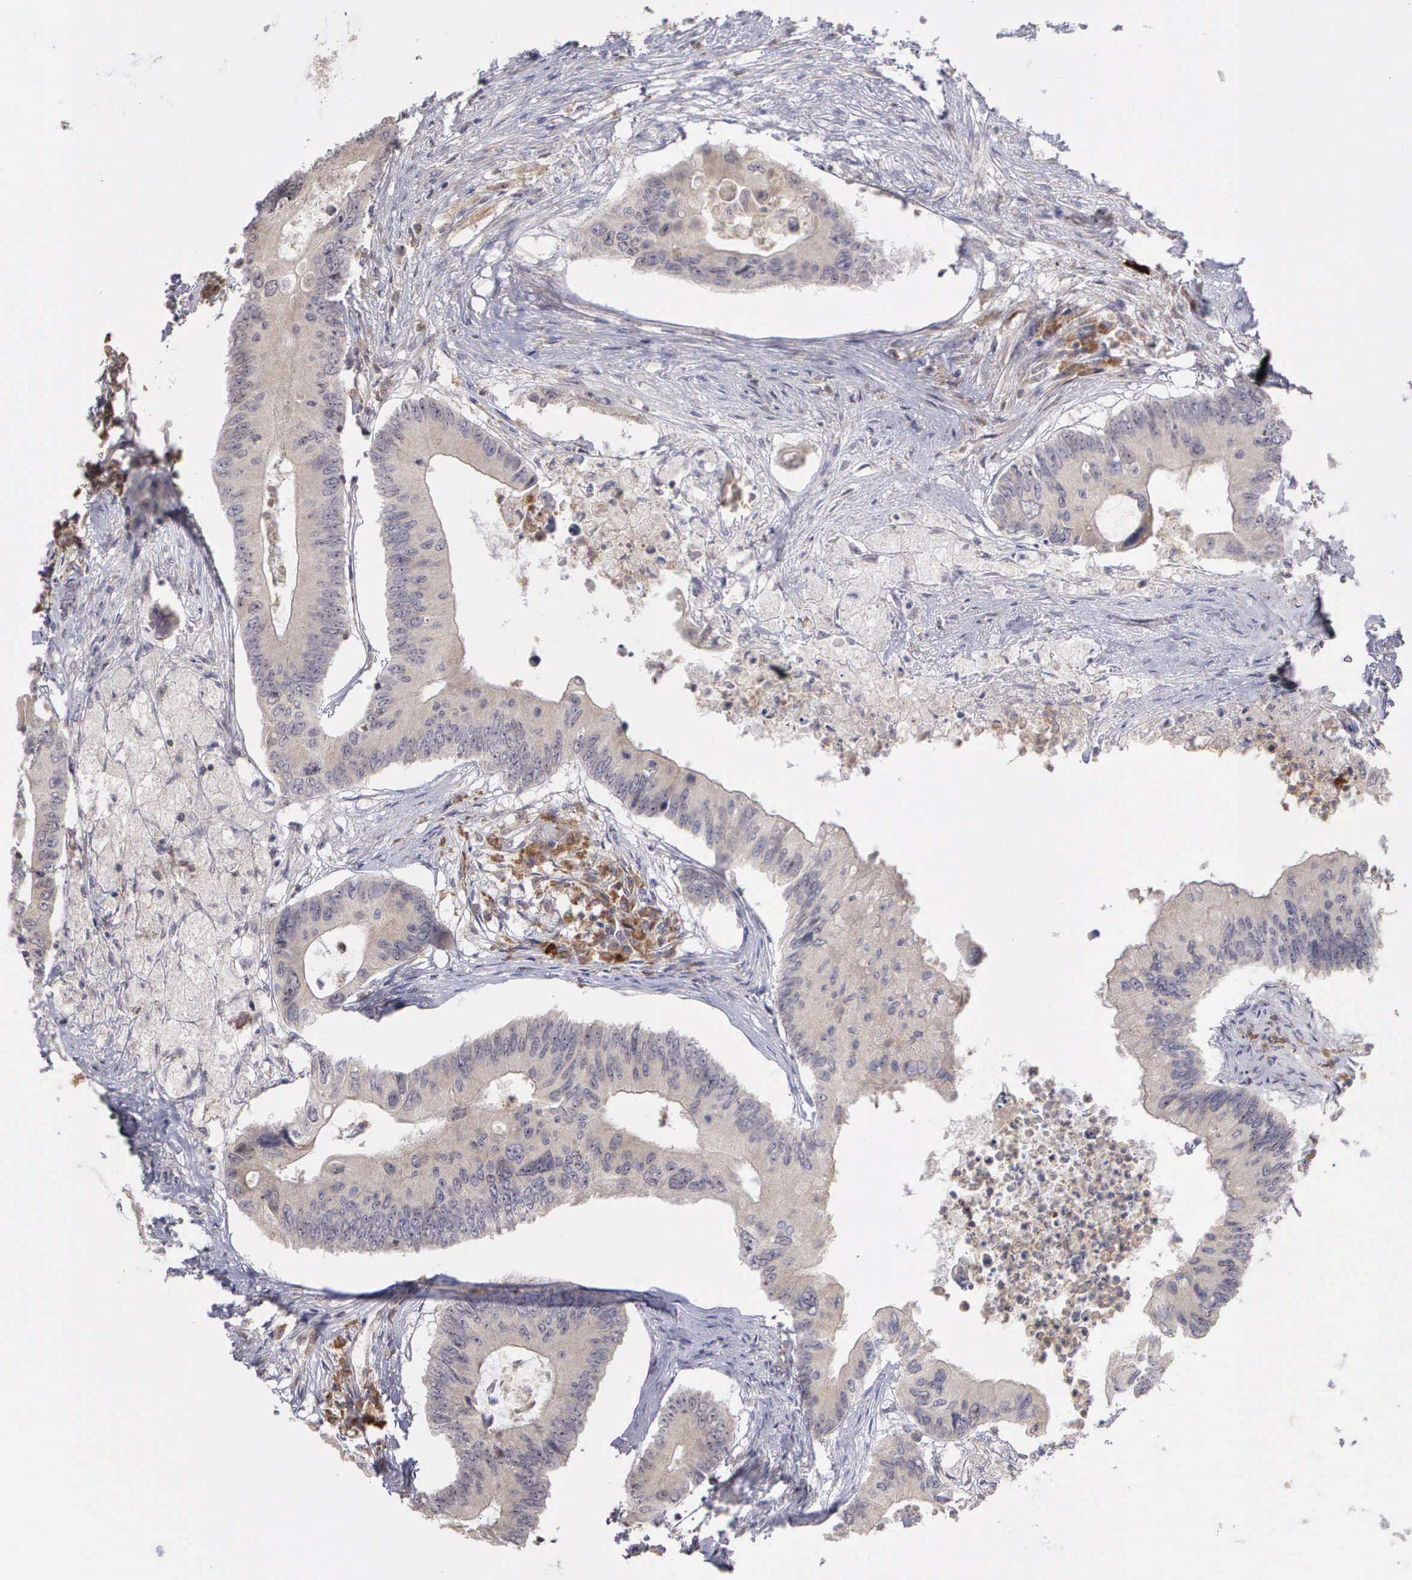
{"staining": {"intensity": "weak", "quantity": ">75%", "location": "cytoplasmic/membranous"}, "tissue": "colorectal cancer", "cell_type": "Tumor cells", "image_type": "cancer", "snomed": [{"axis": "morphology", "description": "Adenocarcinoma, NOS"}, {"axis": "topography", "description": "Colon"}], "caption": "This micrograph displays immunohistochemistry staining of human colorectal cancer (adenocarcinoma), with low weak cytoplasmic/membranous expression in approximately >75% of tumor cells.", "gene": "DNAJB7", "patient": {"sex": "male", "age": 65}}